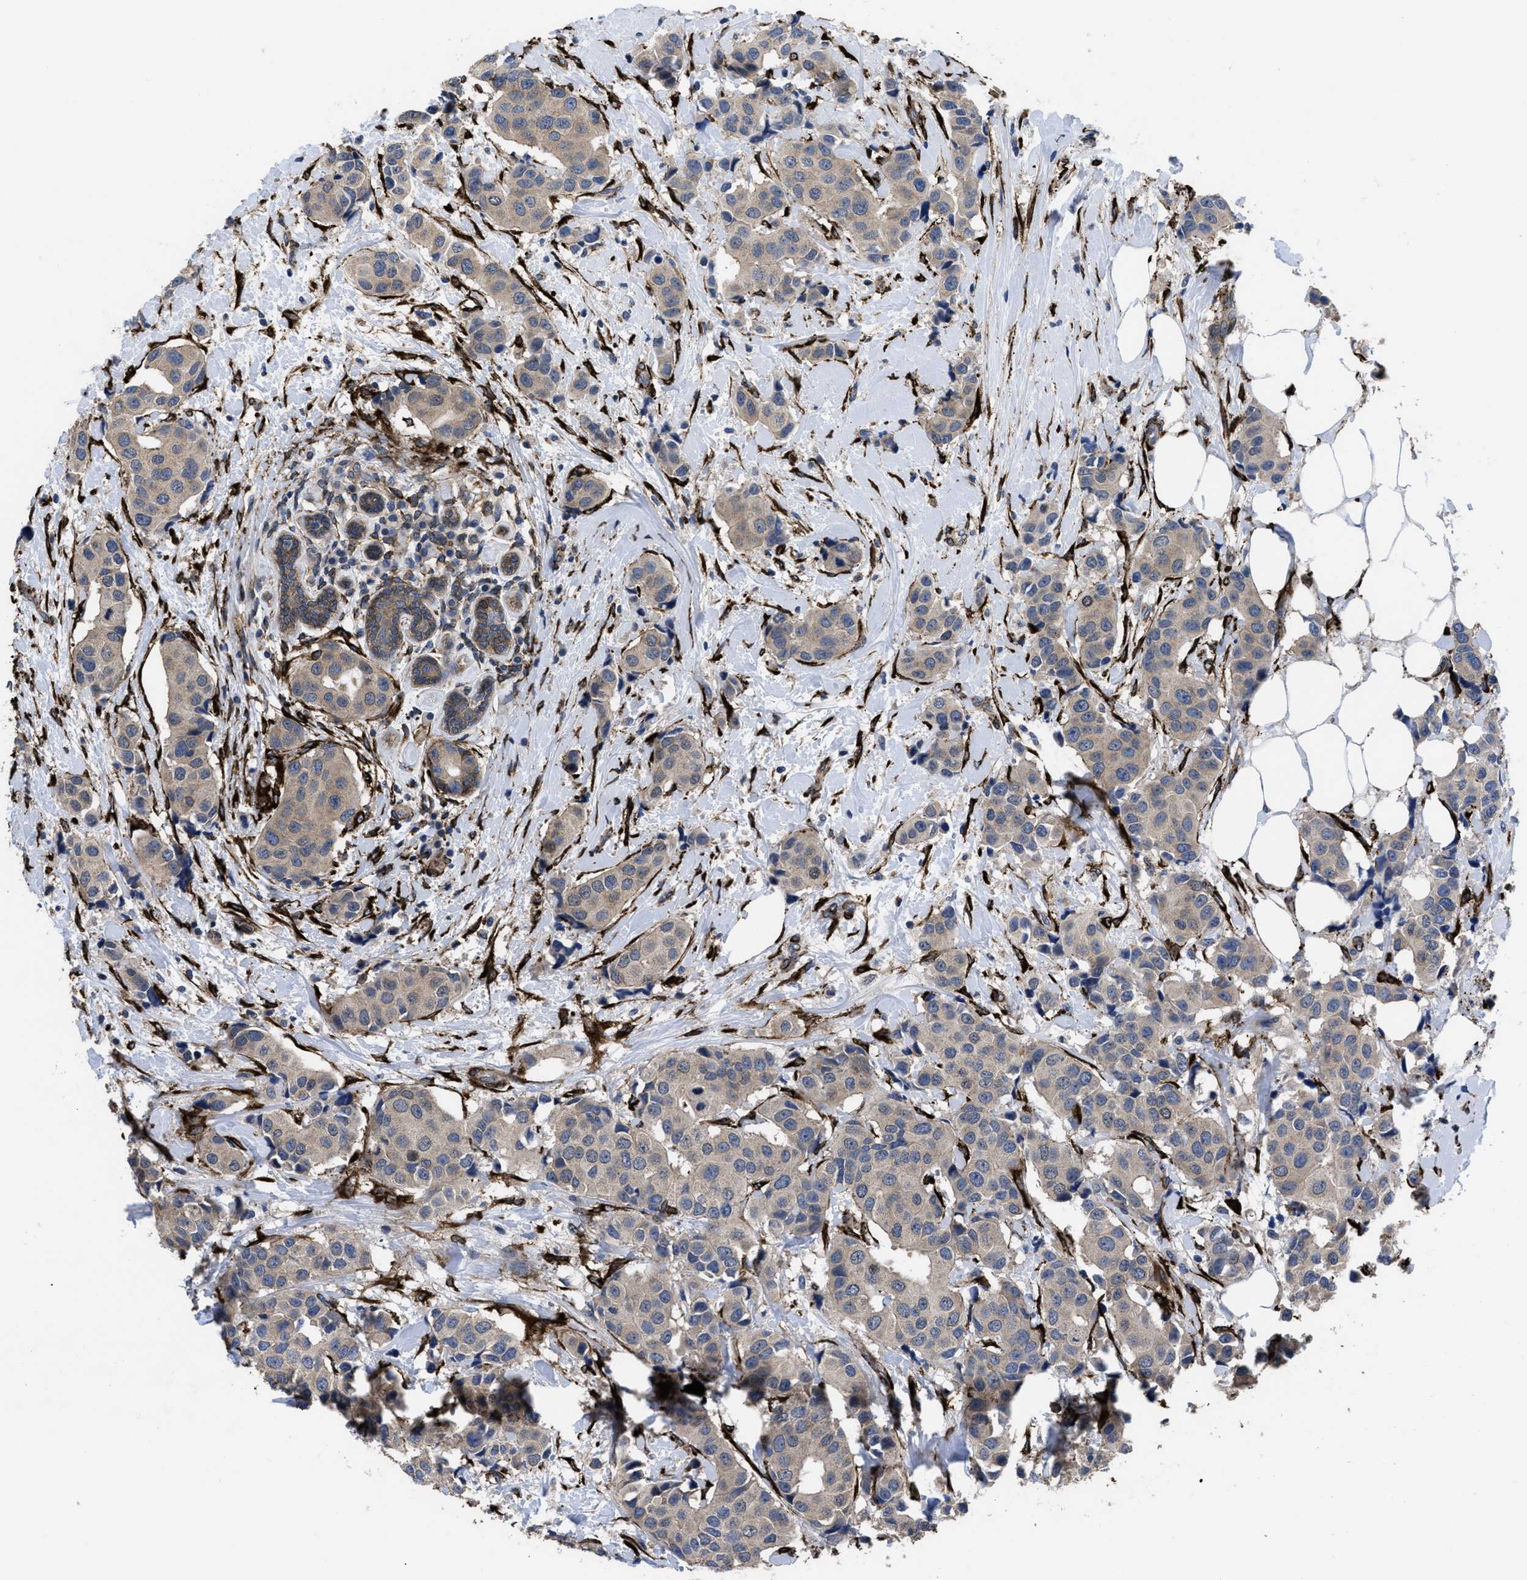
{"staining": {"intensity": "weak", "quantity": "25%-75%", "location": "cytoplasmic/membranous"}, "tissue": "breast cancer", "cell_type": "Tumor cells", "image_type": "cancer", "snomed": [{"axis": "morphology", "description": "Normal tissue, NOS"}, {"axis": "morphology", "description": "Duct carcinoma"}, {"axis": "topography", "description": "Breast"}], "caption": "A brown stain labels weak cytoplasmic/membranous positivity of a protein in infiltrating ductal carcinoma (breast) tumor cells. The protein of interest is shown in brown color, while the nuclei are stained blue.", "gene": "SQLE", "patient": {"sex": "female", "age": 39}}